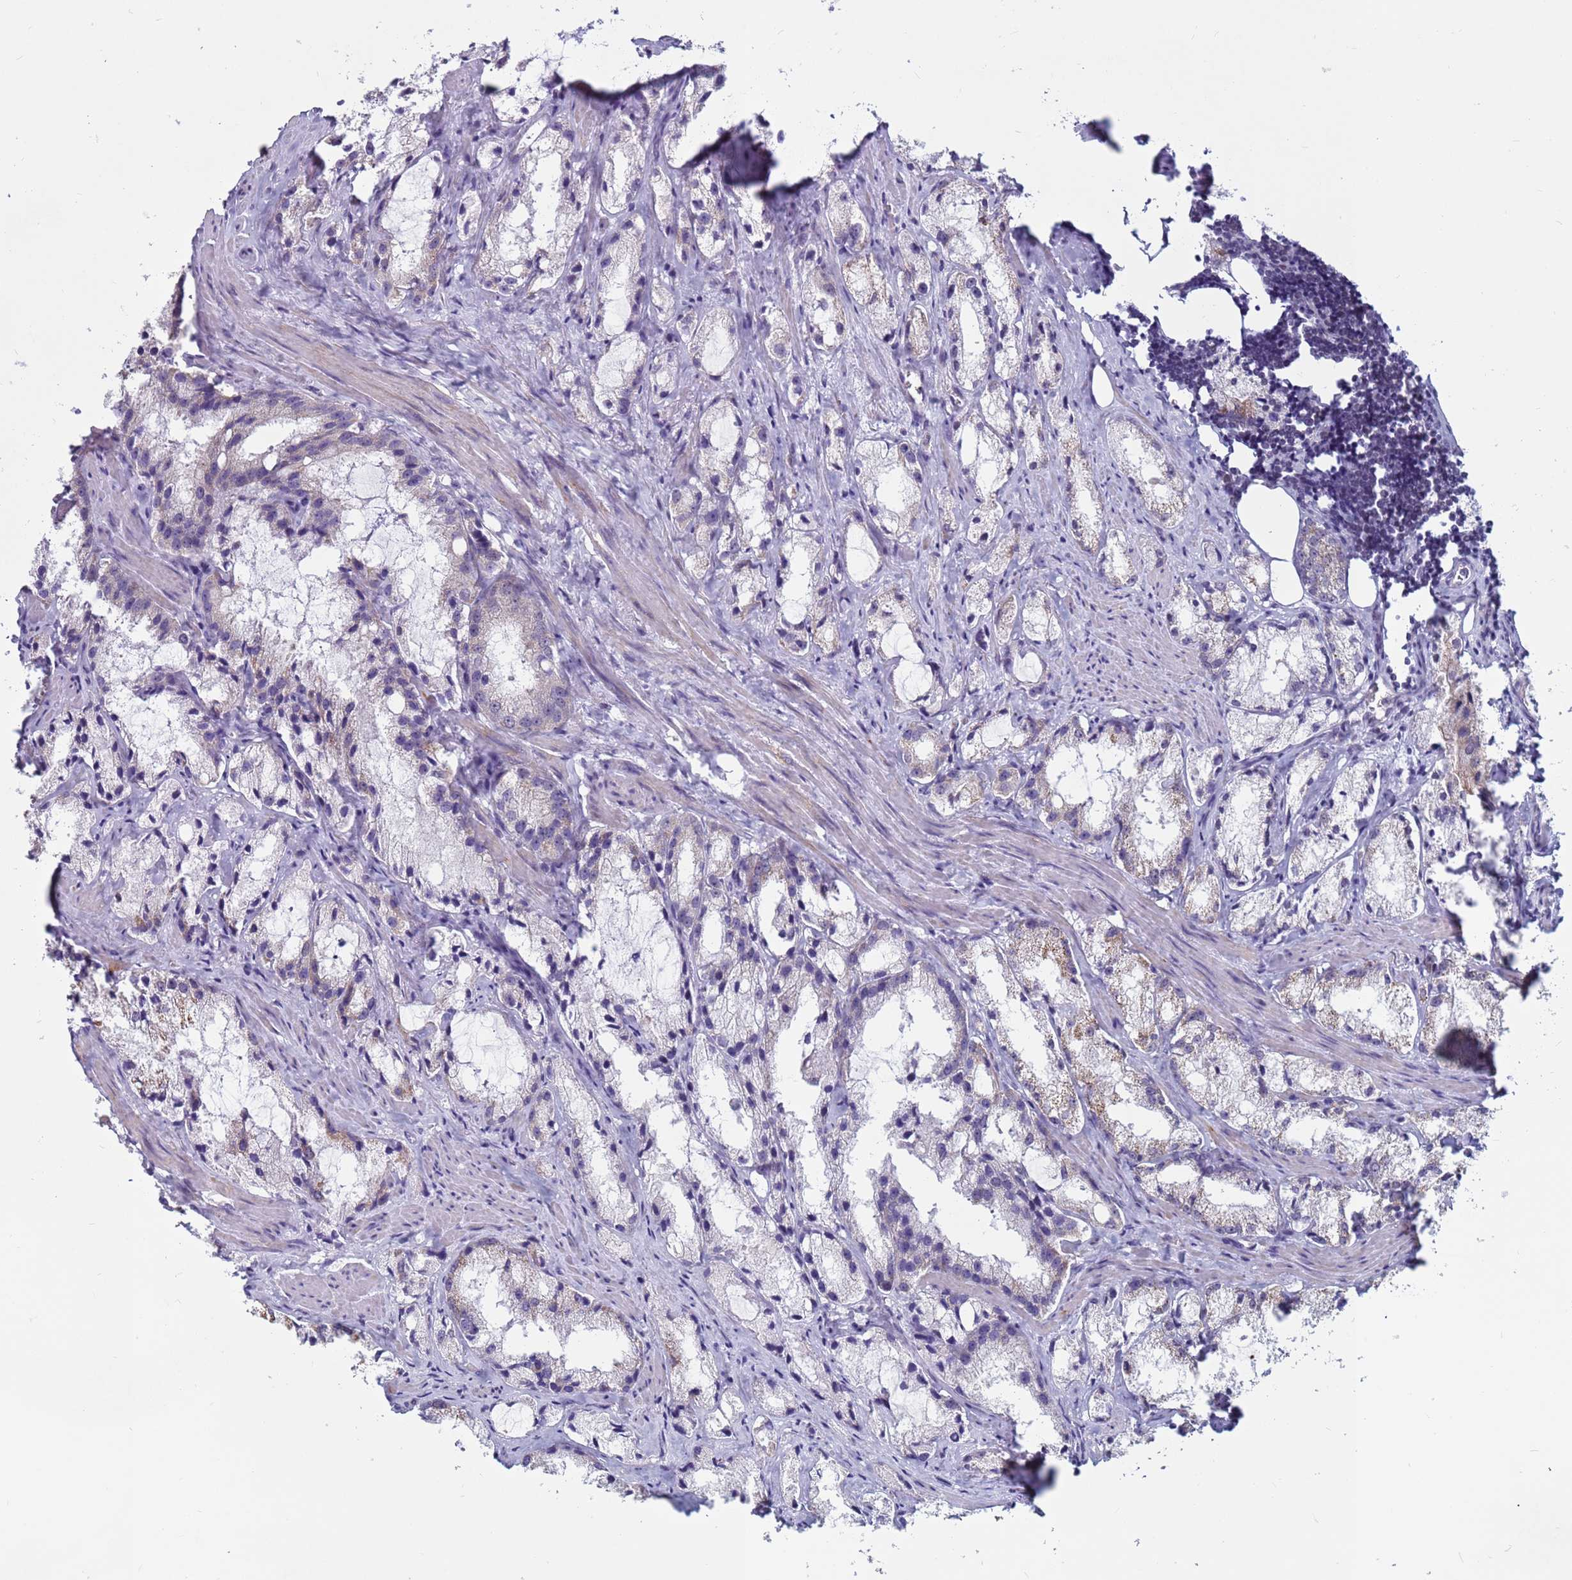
{"staining": {"intensity": "weak", "quantity": "<25%", "location": "cytoplasmic/membranous"}, "tissue": "prostate cancer", "cell_type": "Tumor cells", "image_type": "cancer", "snomed": [{"axis": "morphology", "description": "Adenocarcinoma, High grade"}, {"axis": "topography", "description": "Prostate"}], "caption": "IHC photomicrograph of neoplastic tissue: prostate cancer stained with DAB demonstrates no significant protein expression in tumor cells. (Stains: DAB immunohistochemistry with hematoxylin counter stain, Microscopy: brightfield microscopy at high magnification).", "gene": "CDK2AP2", "patient": {"sex": "male", "age": 66}}